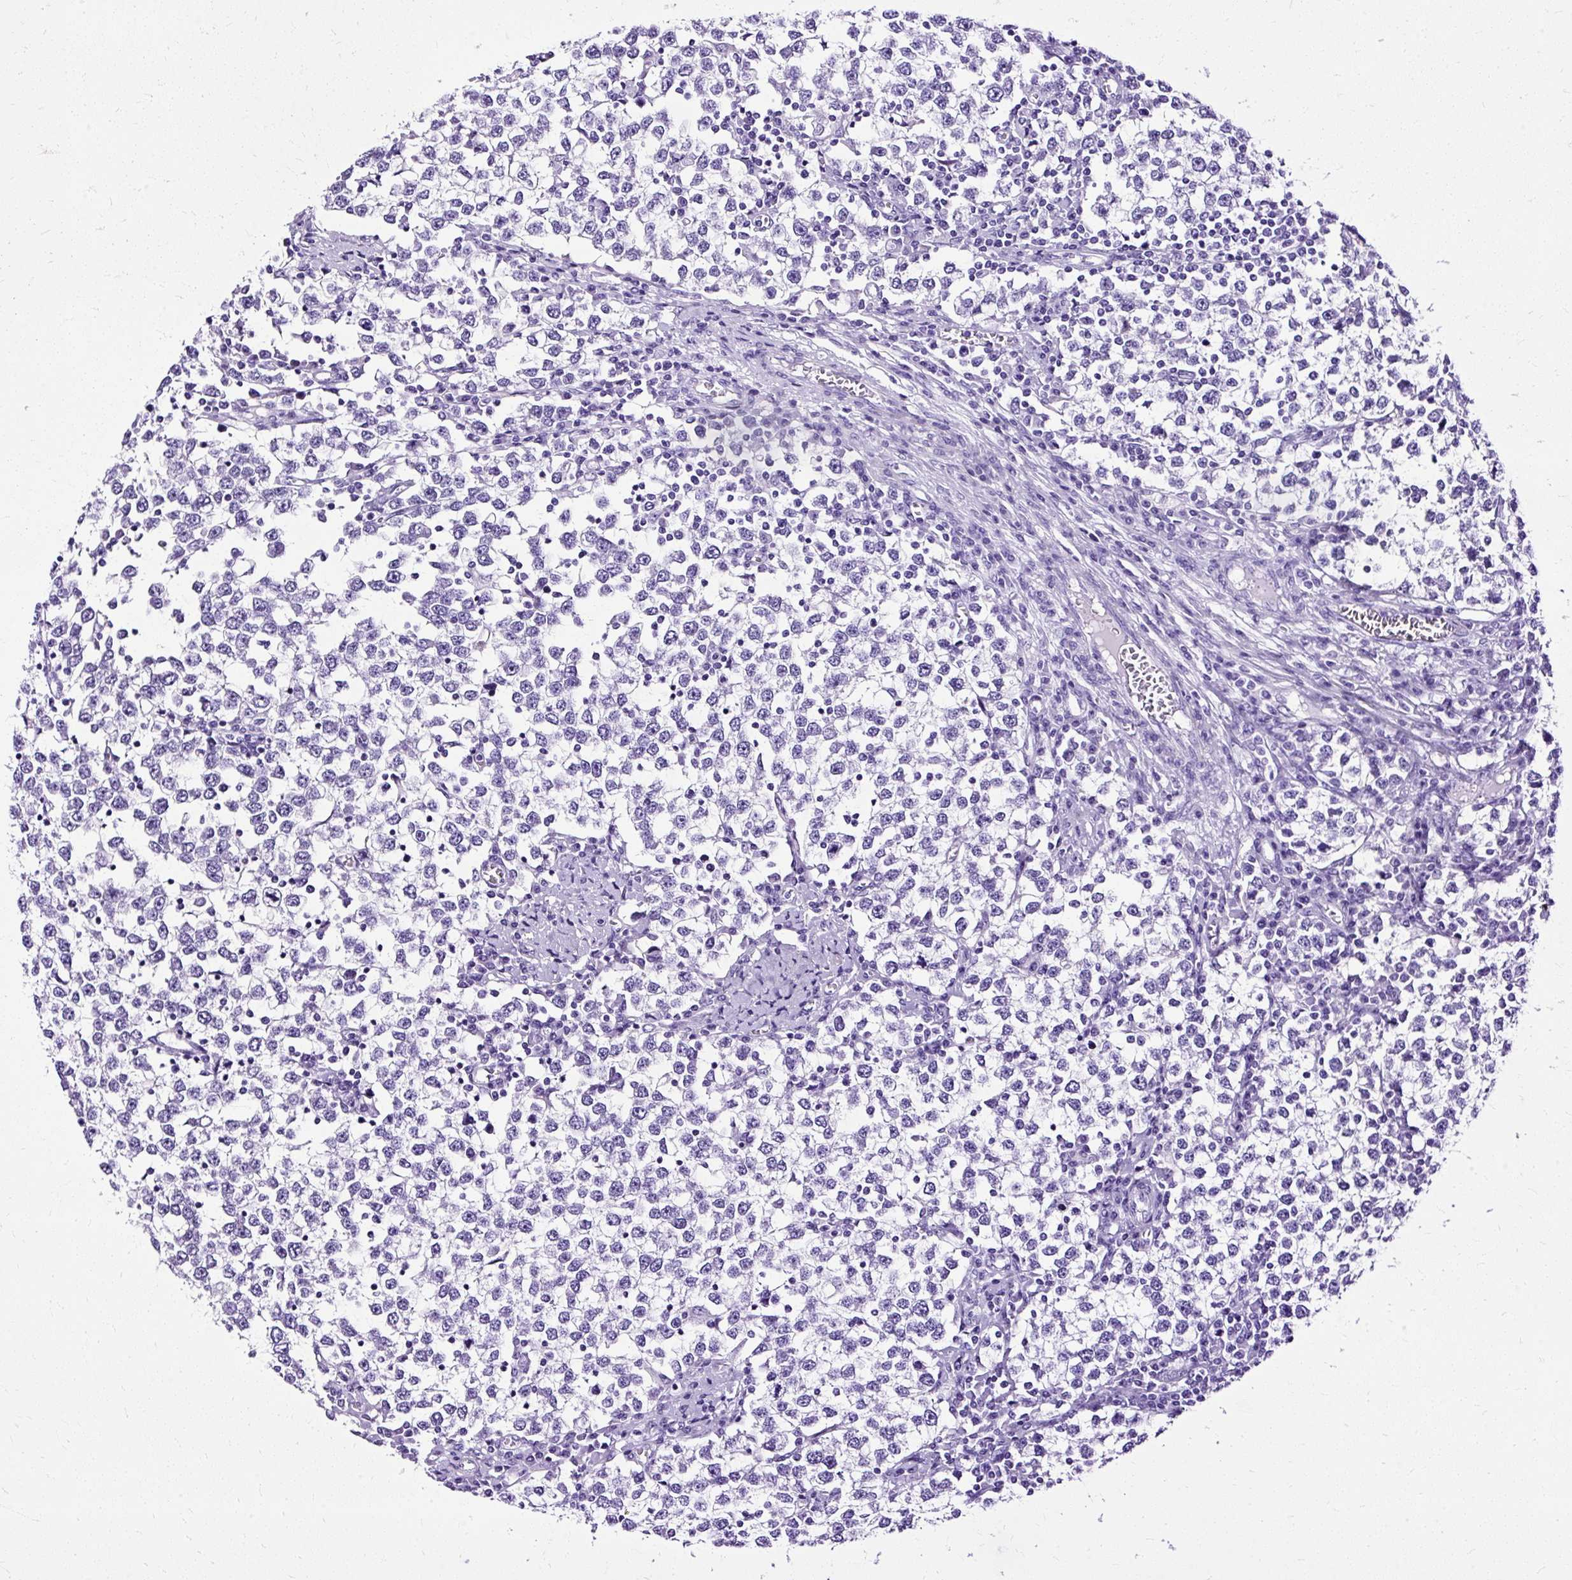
{"staining": {"intensity": "negative", "quantity": "none", "location": "none"}, "tissue": "testis cancer", "cell_type": "Tumor cells", "image_type": "cancer", "snomed": [{"axis": "morphology", "description": "Seminoma, NOS"}, {"axis": "topography", "description": "Testis"}], "caption": "There is no significant expression in tumor cells of testis seminoma.", "gene": "SLC8A2", "patient": {"sex": "male", "age": 65}}